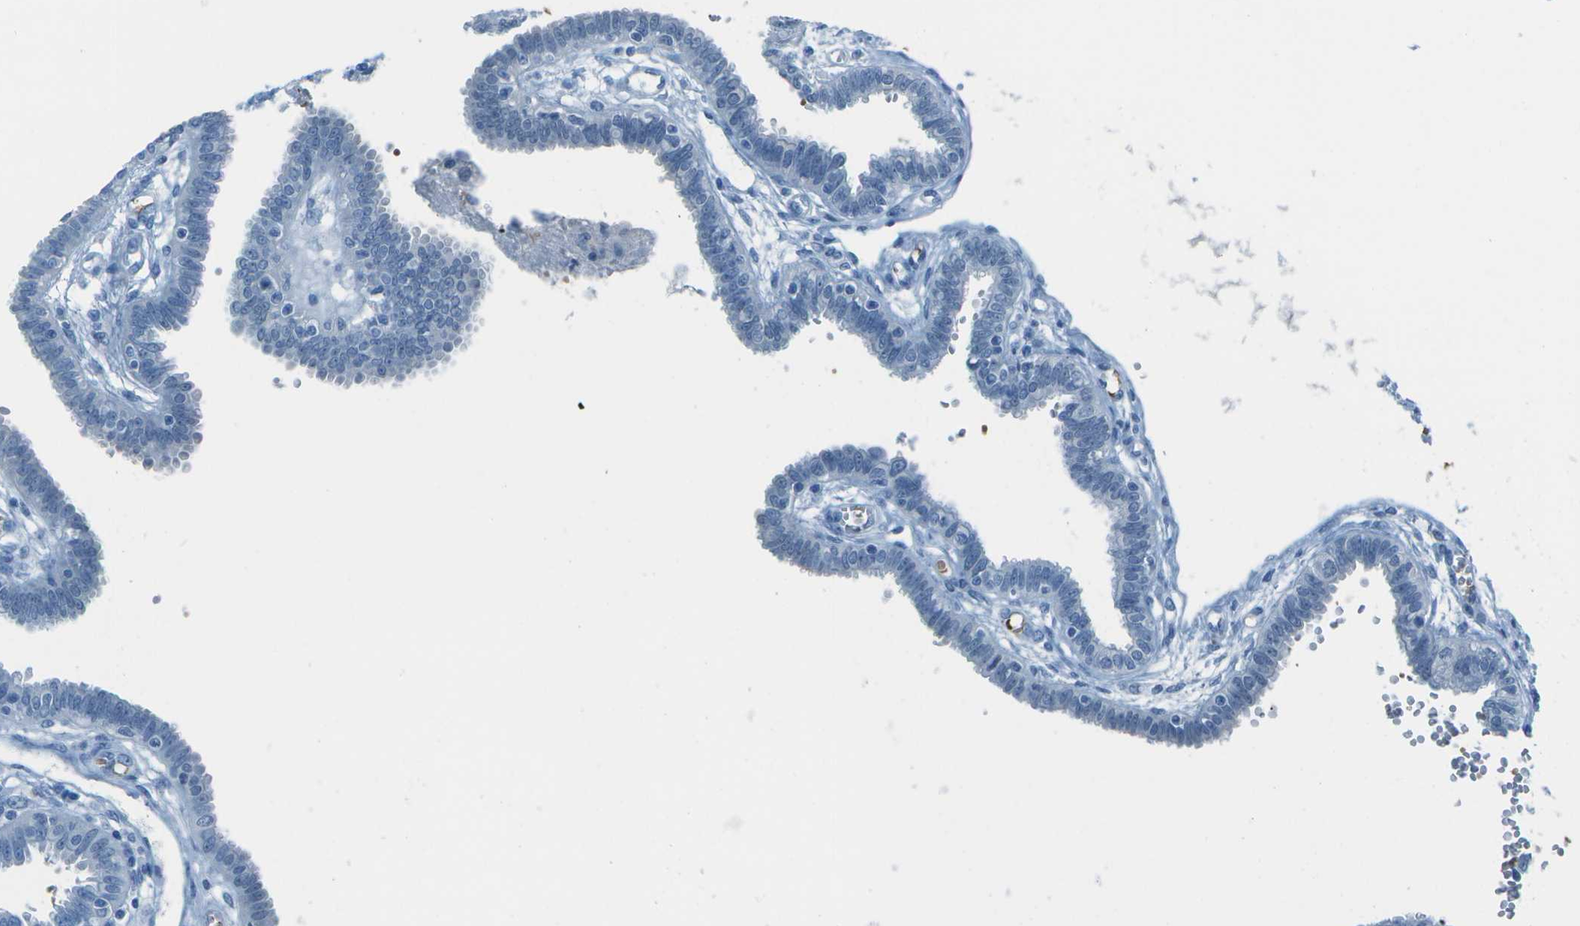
{"staining": {"intensity": "negative", "quantity": "none", "location": "none"}, "tissue": "fallopian tube", "cell_type": "Glandular cells", "image_type": "normal", "snomed": [{"axis": "morphology", "description": "Normal tissue, NOS"}, {"axis": "topography", "description": "Fallopian tube"}], "caption": "There is no significant positivity in glandular cells of fallopian tube.", "gene": "ASL", "patient": {"sex": "female", "age": 32}}